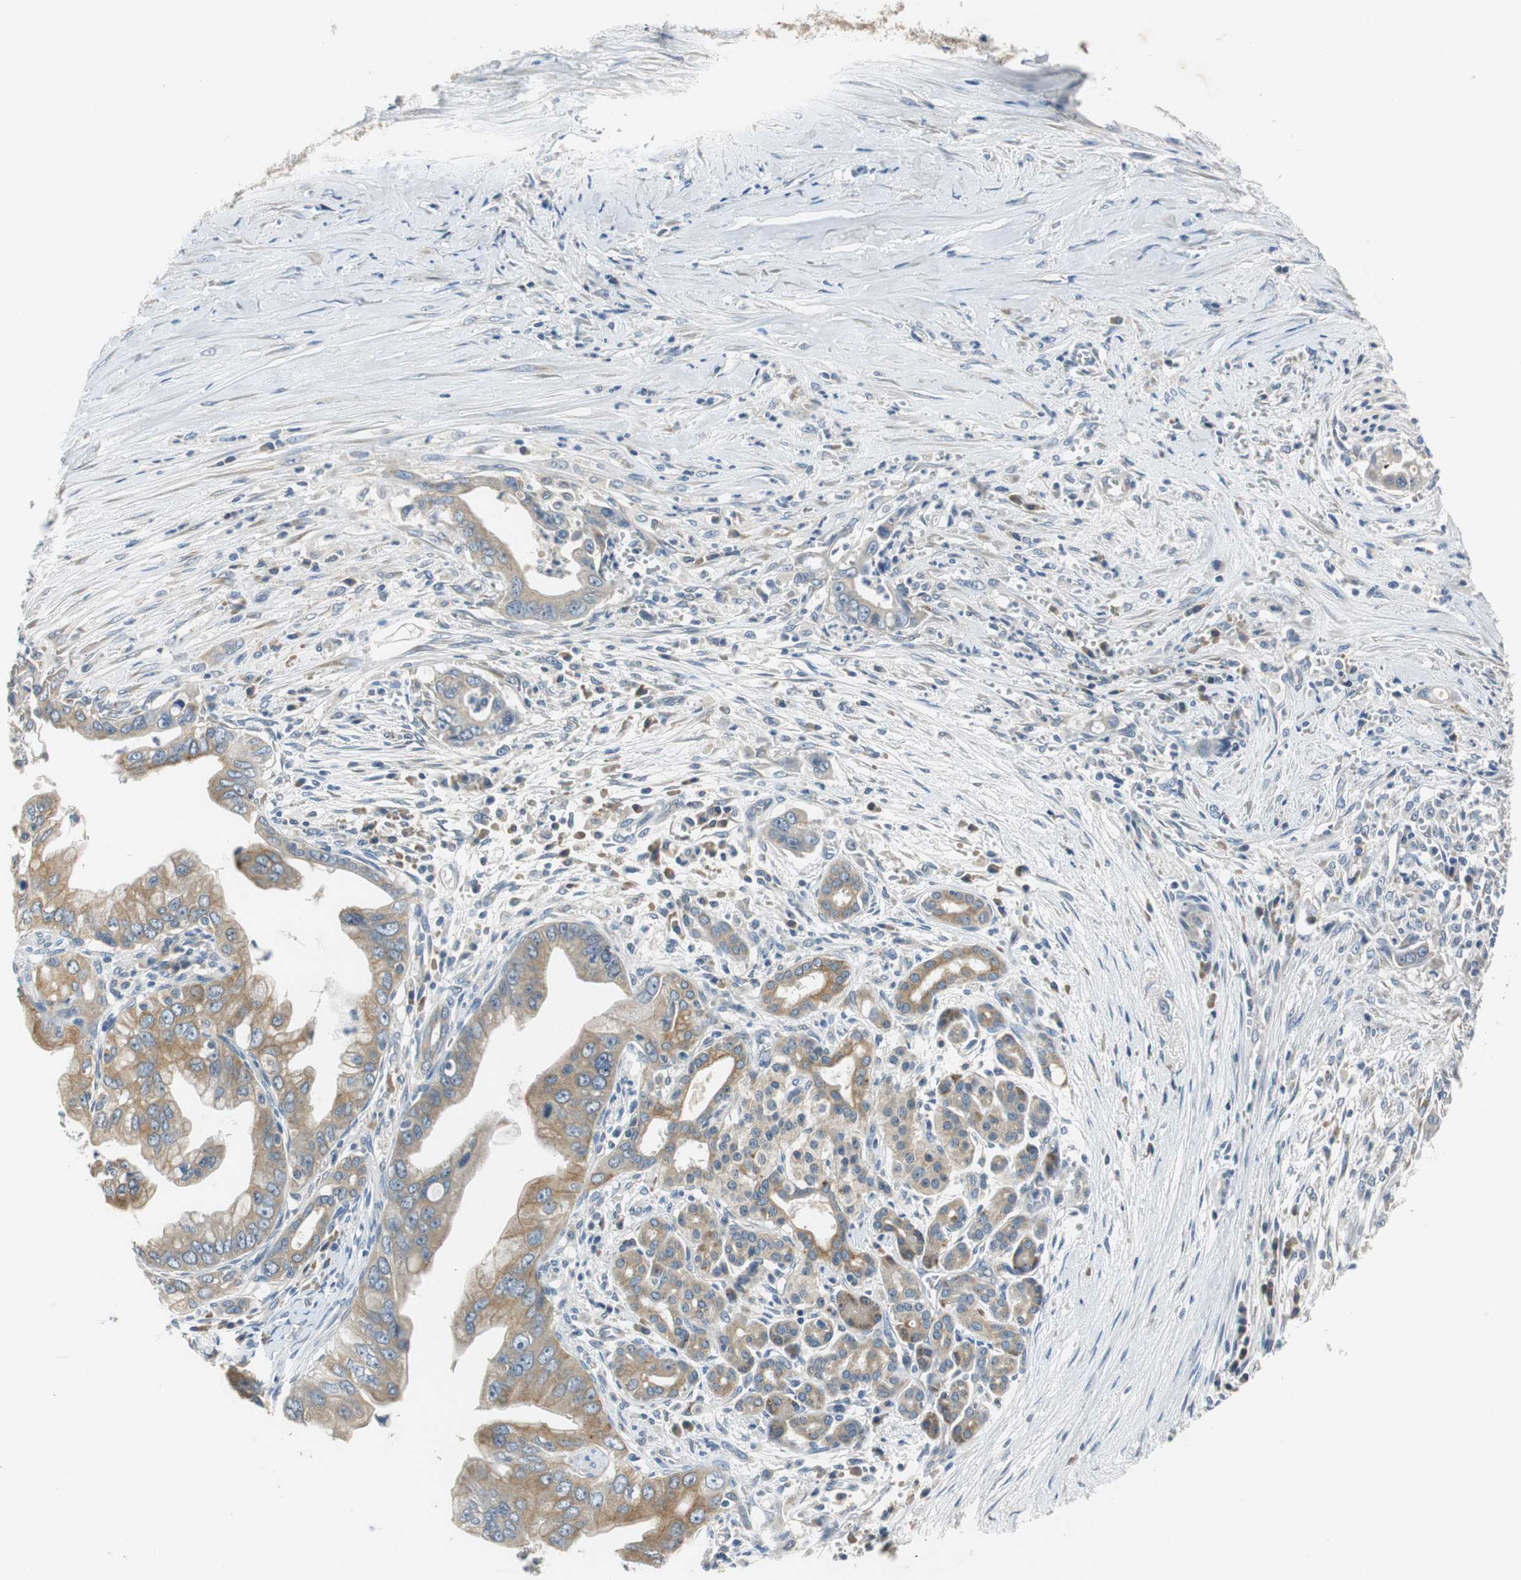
{"staining": {"intensity": "moderate", "quantity": ">75%", "location": "cytoplasmic/membranous"}, "tissue": "pancreatic cancer", "cell_type": "Tumor cells", "image_type": "cancer", "snomed": [{"axis": "morphology", "description": "Adenocarcinoma, NOS"}, {"axis": "topography", "description": "Pancreas"}], "caption": "Immunohistochemistry (IHC) (DAB (3,3'-diaminobenzidine)) staining of human pancreatic cancer (adenocarcinoma) exhibits moderate cytoplasmic/membranous protein expression in approximately >75% of tumor cells.", "gene": "FADS2", "patient": {"sex": "male", "age": 59}}